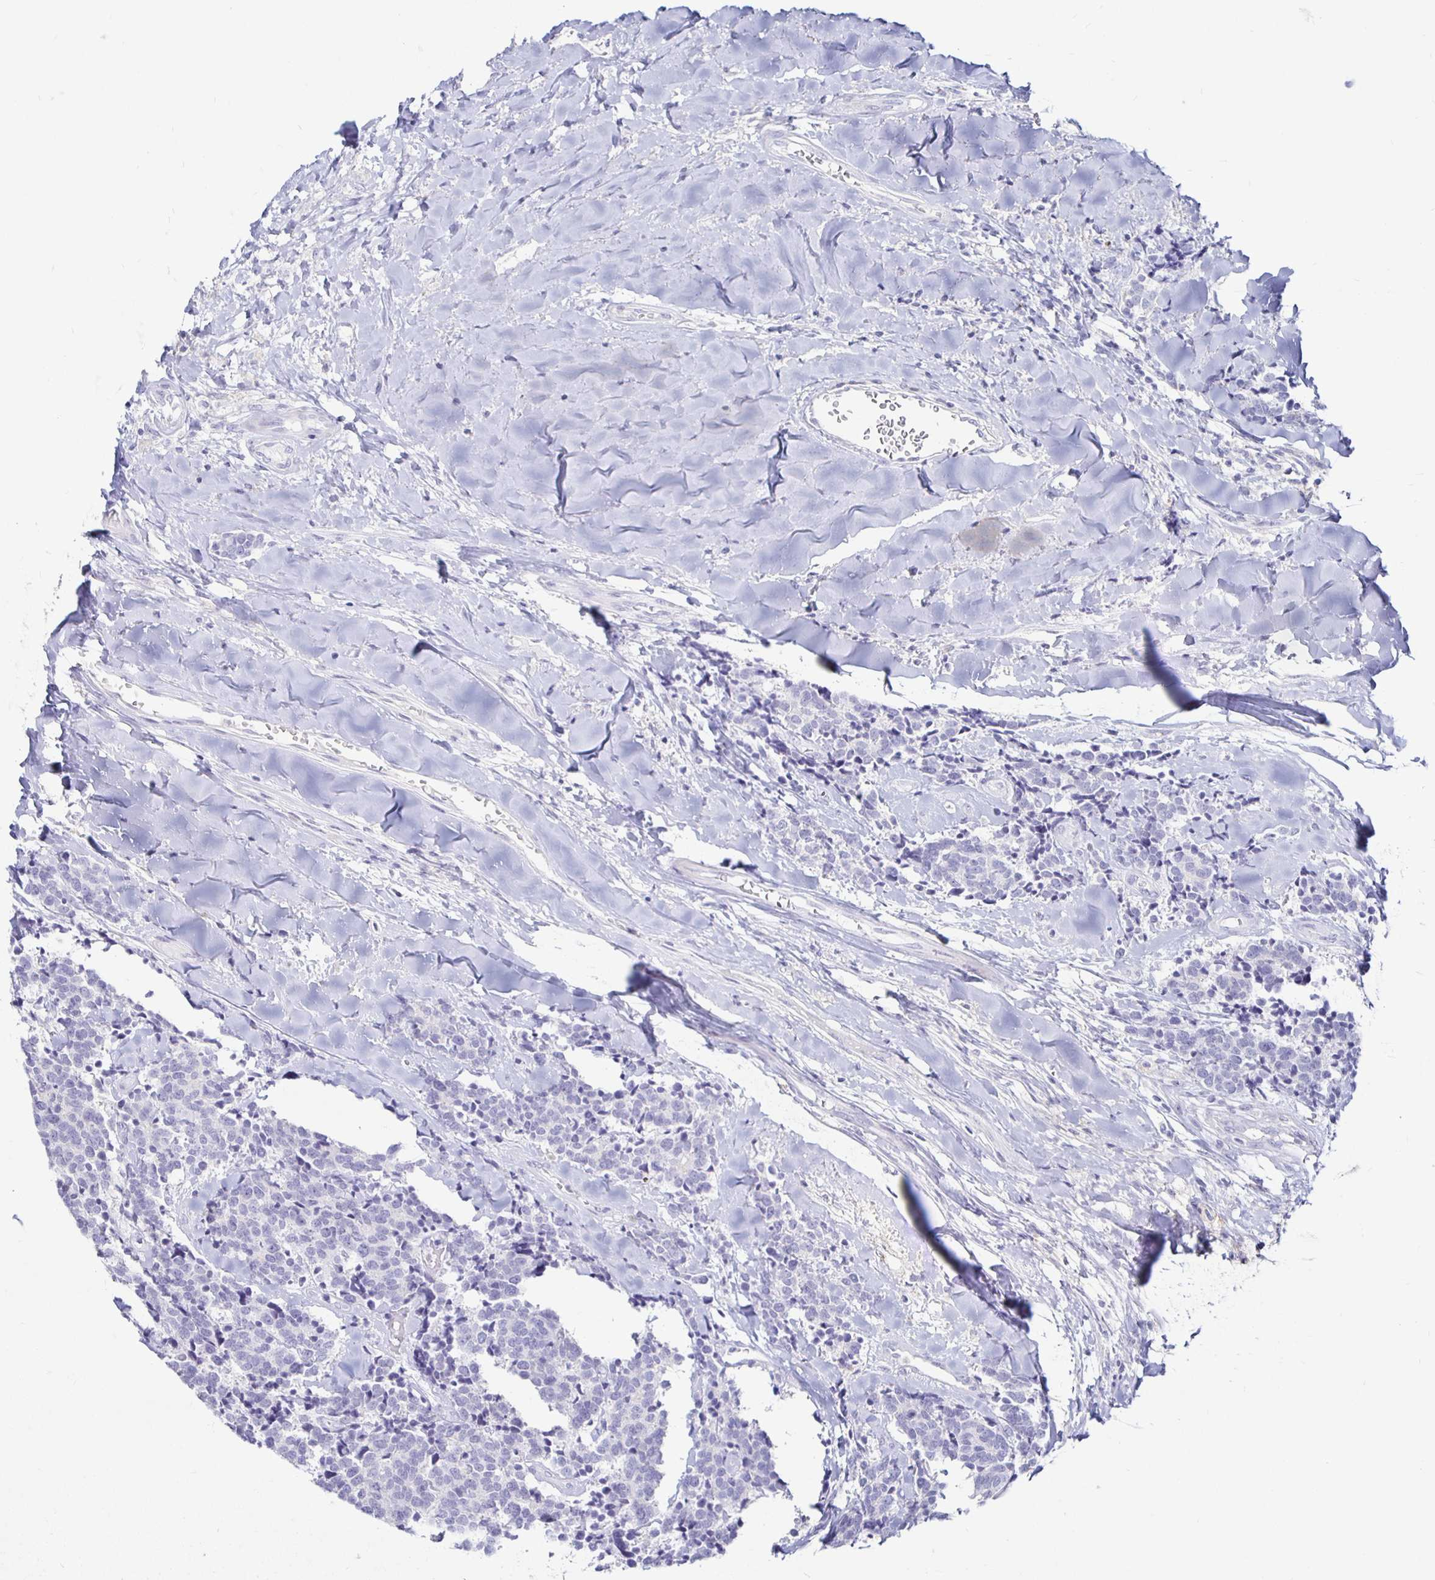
{"staining": {"intensity": "negative", "quantity": "none", "location": "none"}, "tissue": "carcinoid", "cell_type": "Tumor cells", "image_type": "cancer", "snomed": [{"axis": "morphology", "description": "Carcinoid, malignant, NOS"}, {"axis": "topography", "description": "Skin"}], "caption": "DAB (3,3'-diaminobenzidine) immunohistochemical staining of carcinoid demonstrates no significant positivity in tumor cells.", "gene": "SIRPA", "patient": {"sex": "female", "age": 79}}